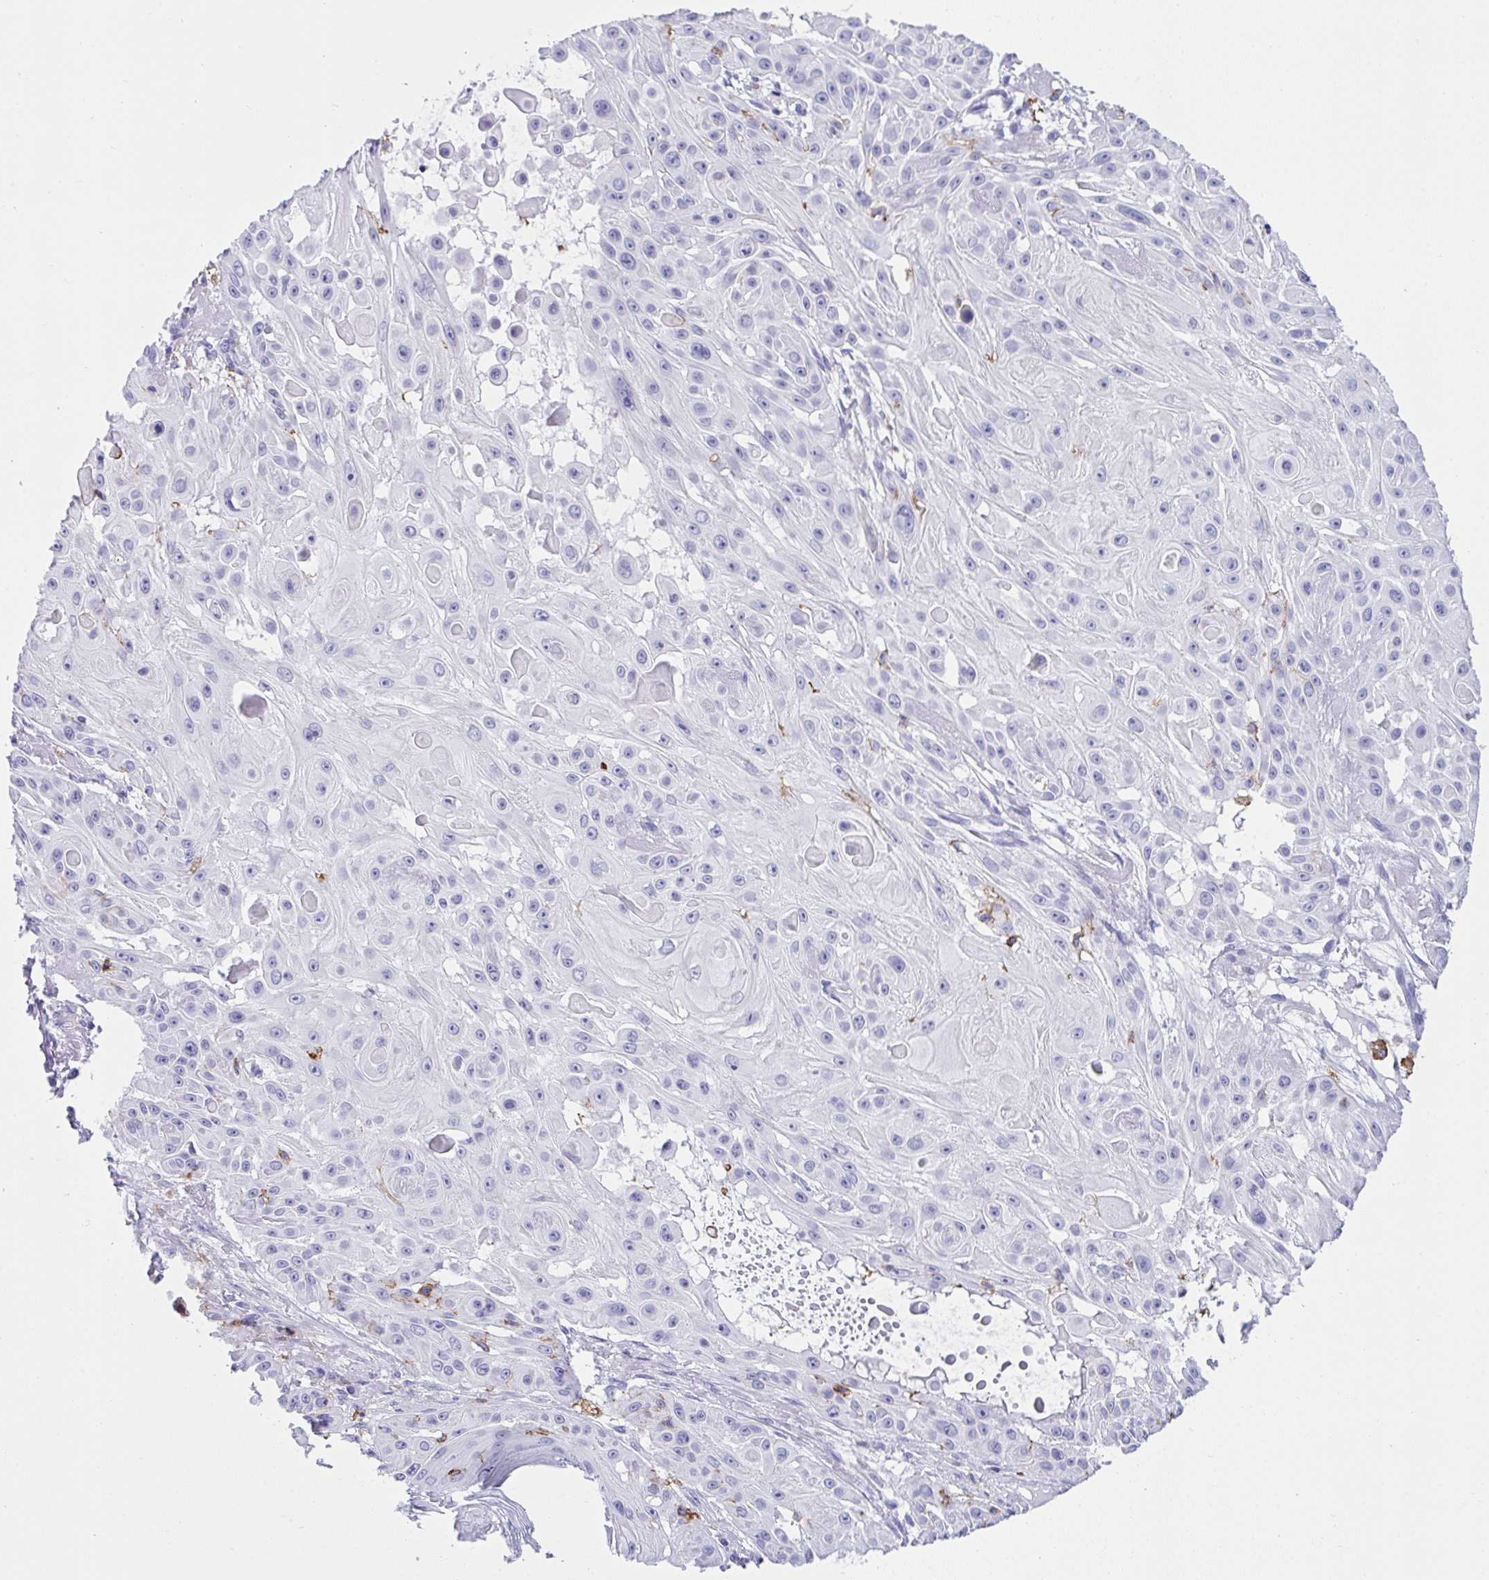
{"staining": {"intensity": "negative", "quantity": "none", "location": "none"}, "tissue": "skin cancer", "cell_type": "Tumor cells", "image_type": "cancer", "snomed": [{"axis": "morphology", "description": "Squamous cell carcinoma, NOS"}, {"axis": "topography", "description": "Skin"}], "caption": "Protein analysis of skin squamous cell carcinoma demonstrates no significant positivity in tumor cells. (Stains: DAB immunohistochemistry (IHC) with hematoxylin counter stain, Microscopy: brightfield microscopy at high magnification).", "gene": "SPN", "patient": {"sex": "male", "age": 91}}